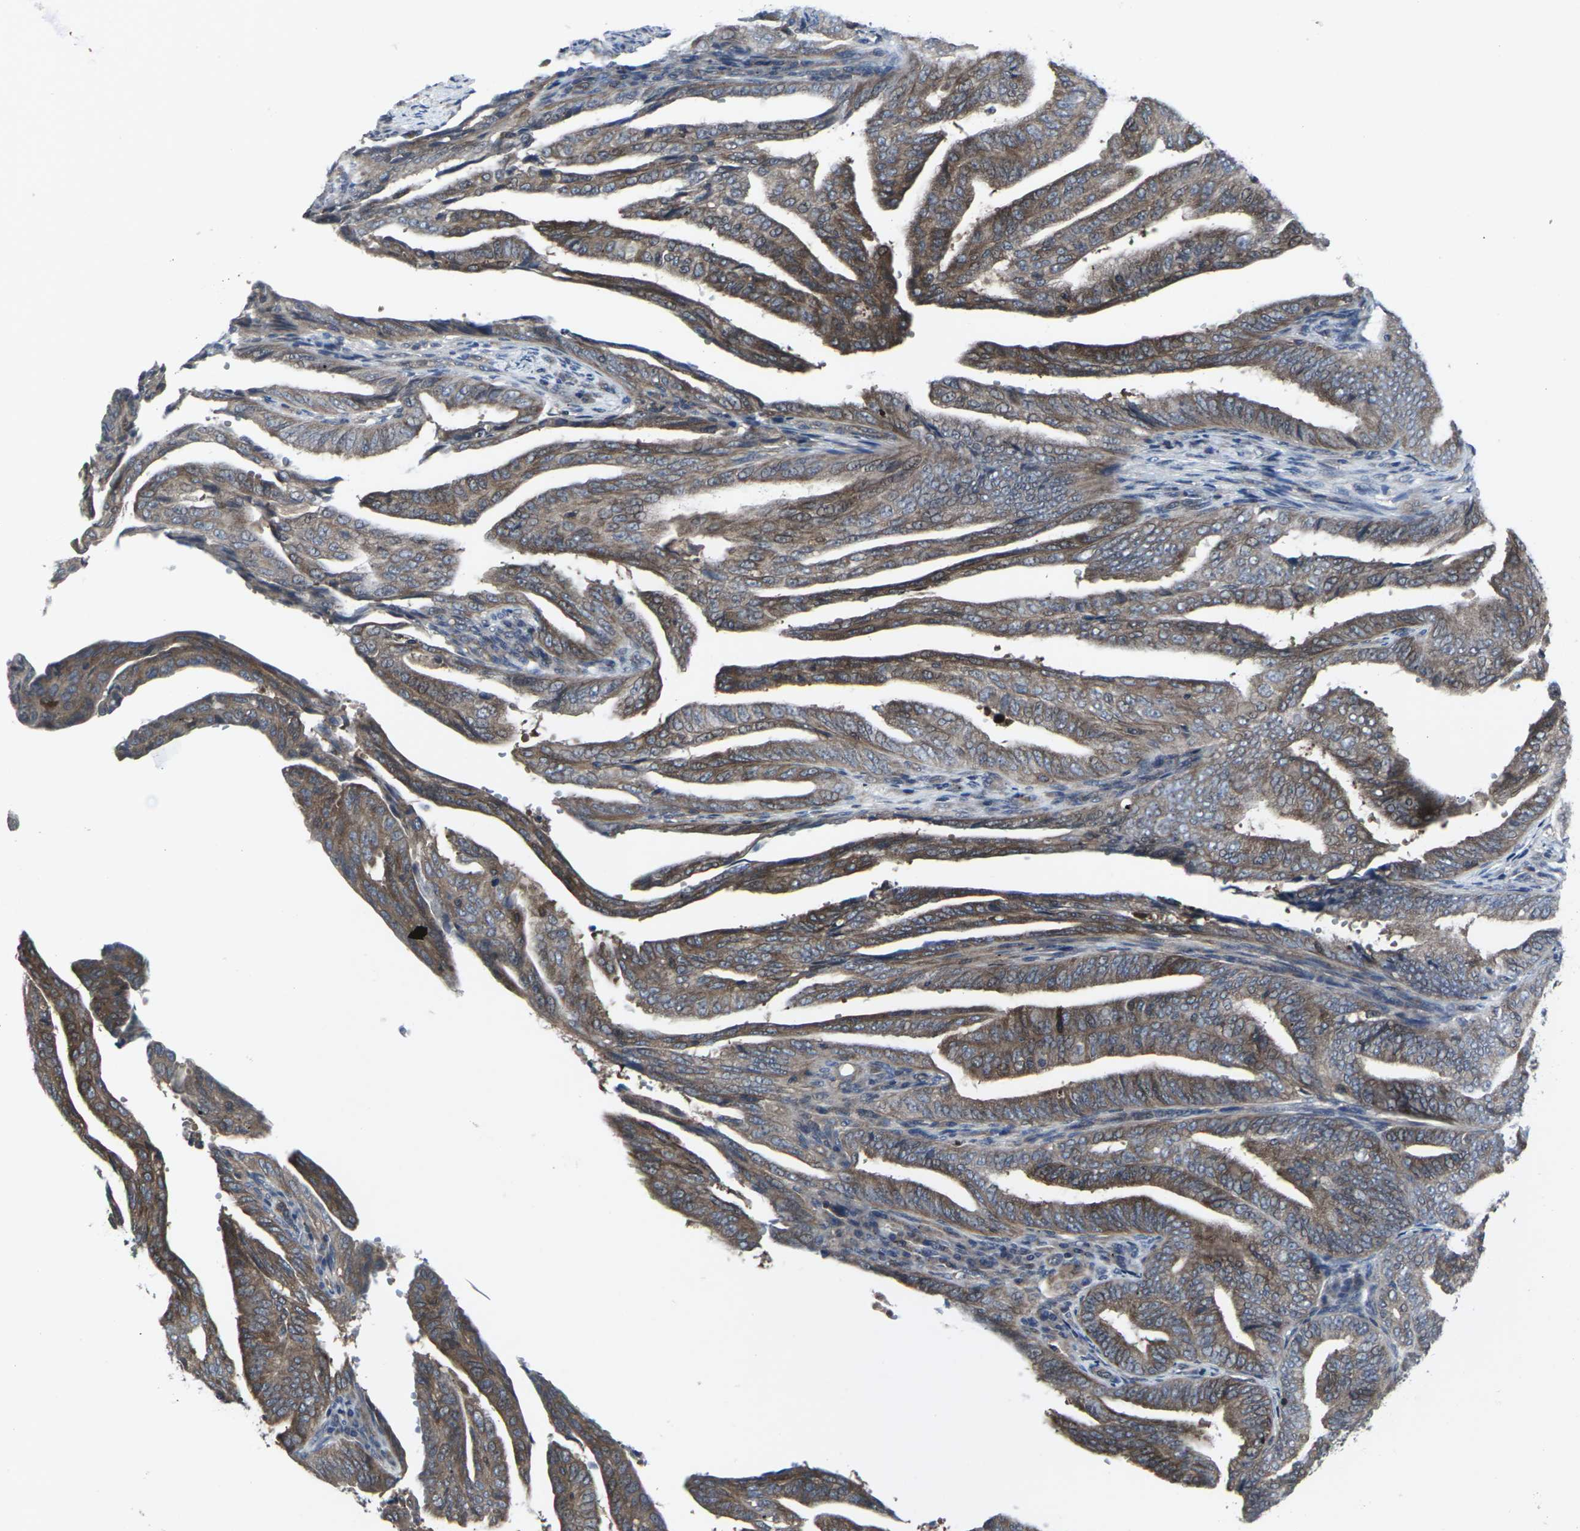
{"staining": {"intensity": "moderate", "quantity": ">75%", "location": "cytoplasmic/membranous"}, "tissue": "endometrial cancer", "cell_type": "Tumor cells", "image_type": "cancer", "snomed": [{"axis": "morphology", "description": "Adenocarcinoma, NOS"}, {"axis": "topography", "description": "Endometrium"}], "caption": "Adenocarcinoma (endometrial) stained for a protein (brown) demonstrates moderate cytoplasmic/membranous positive staining in approximately >75% of tumor cells.", "gene": "HPRT1", "patient": {"sex": "female", "age": 58}}